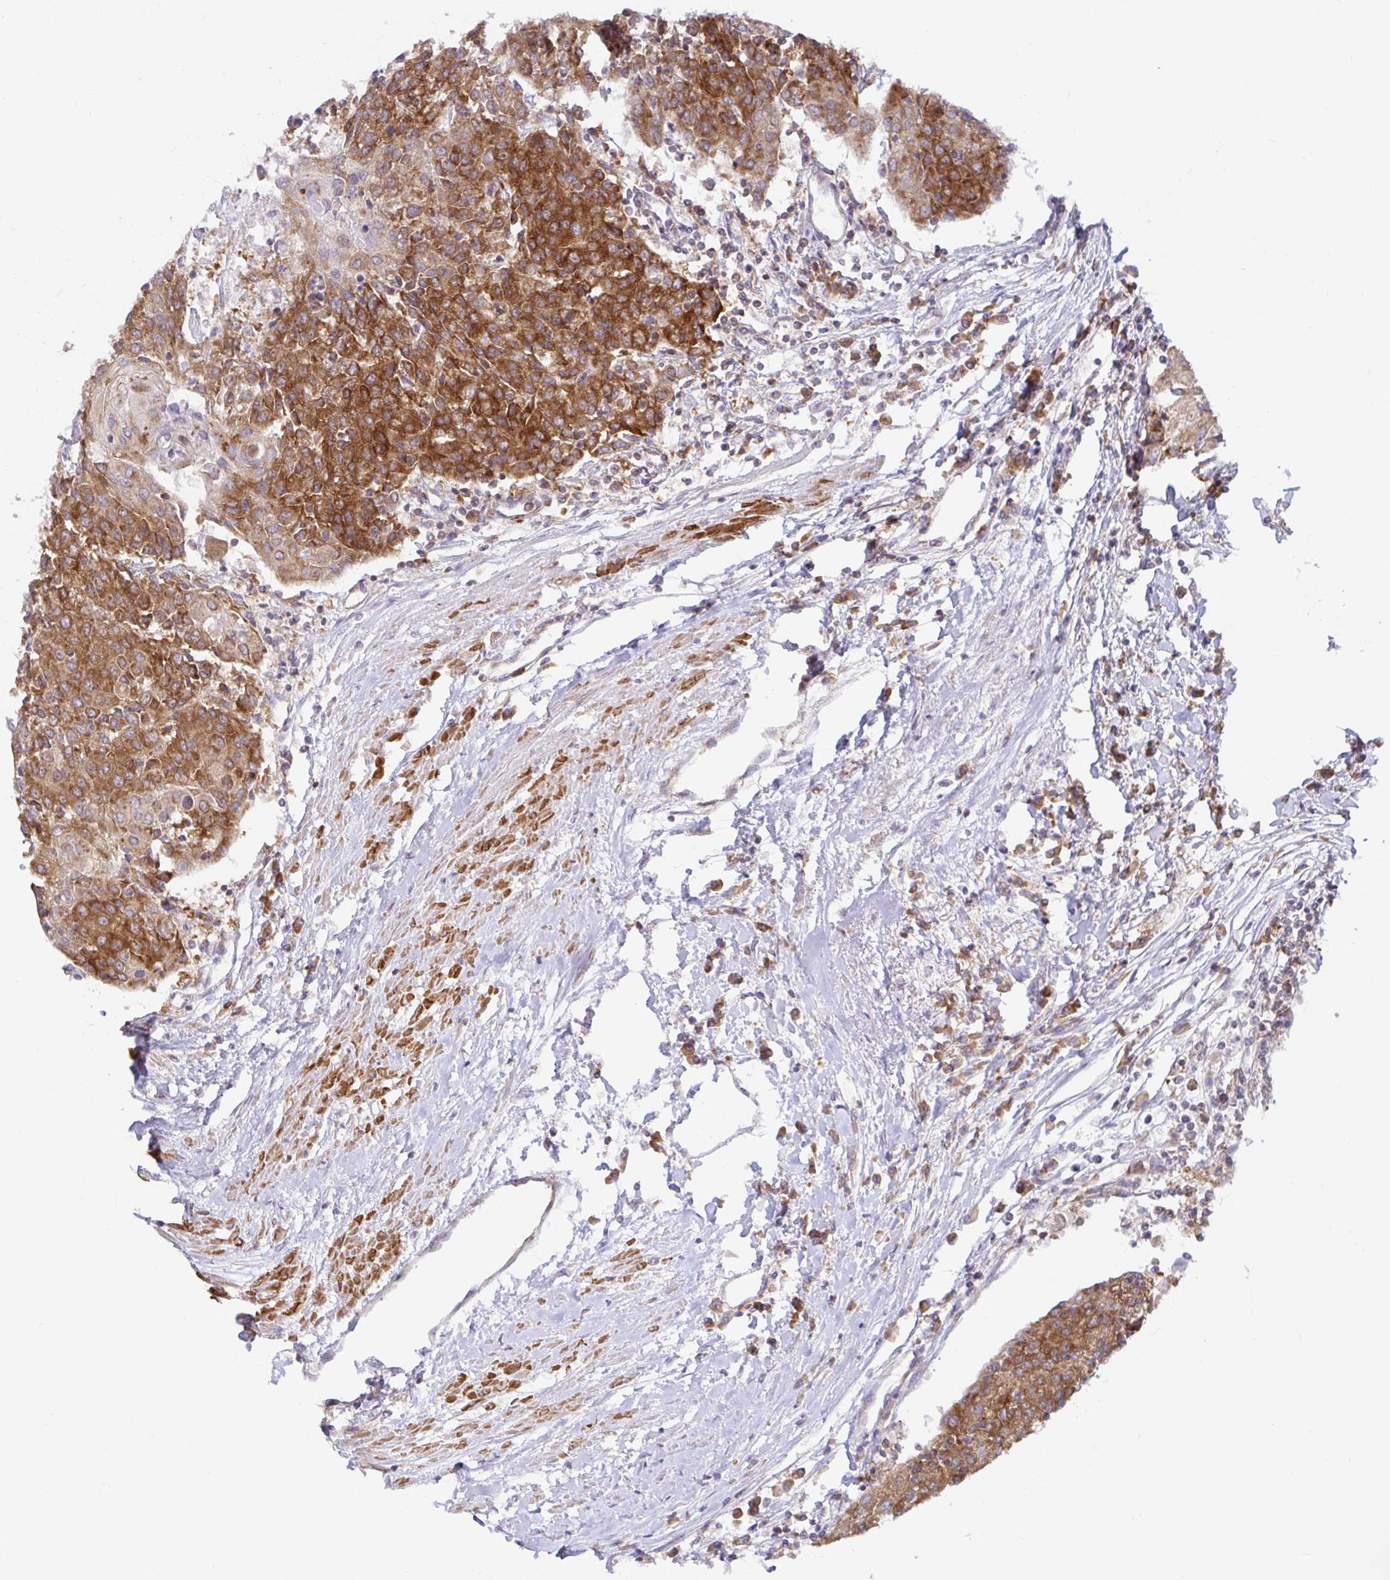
{"staining": {"intensity": "strong", "quantity": ">75%", "location": "cytoplasmic/membranous"}, "tissue": "urothelial cancer", "cell_type": "Tumor cells", "image_type": "cancer", "snomed": [{"axis": "morphology", "description": "Urothelial carcinoma, High grade"}, {"axis": "topography", "description": "Urinary bladder"}], "caption": "Tumor cells reveal strong cytoplasmic/membranous positivity in about >75% of cells in urothelial cancer. The protein is stained brown, and the nuclei are stained in blue (DAB (3,3'-diaminobenzidine) IHC with brightfield microscopy, high magnification).", "gene": "LARP1", "patient": {"sex": "female", "age": 85}}